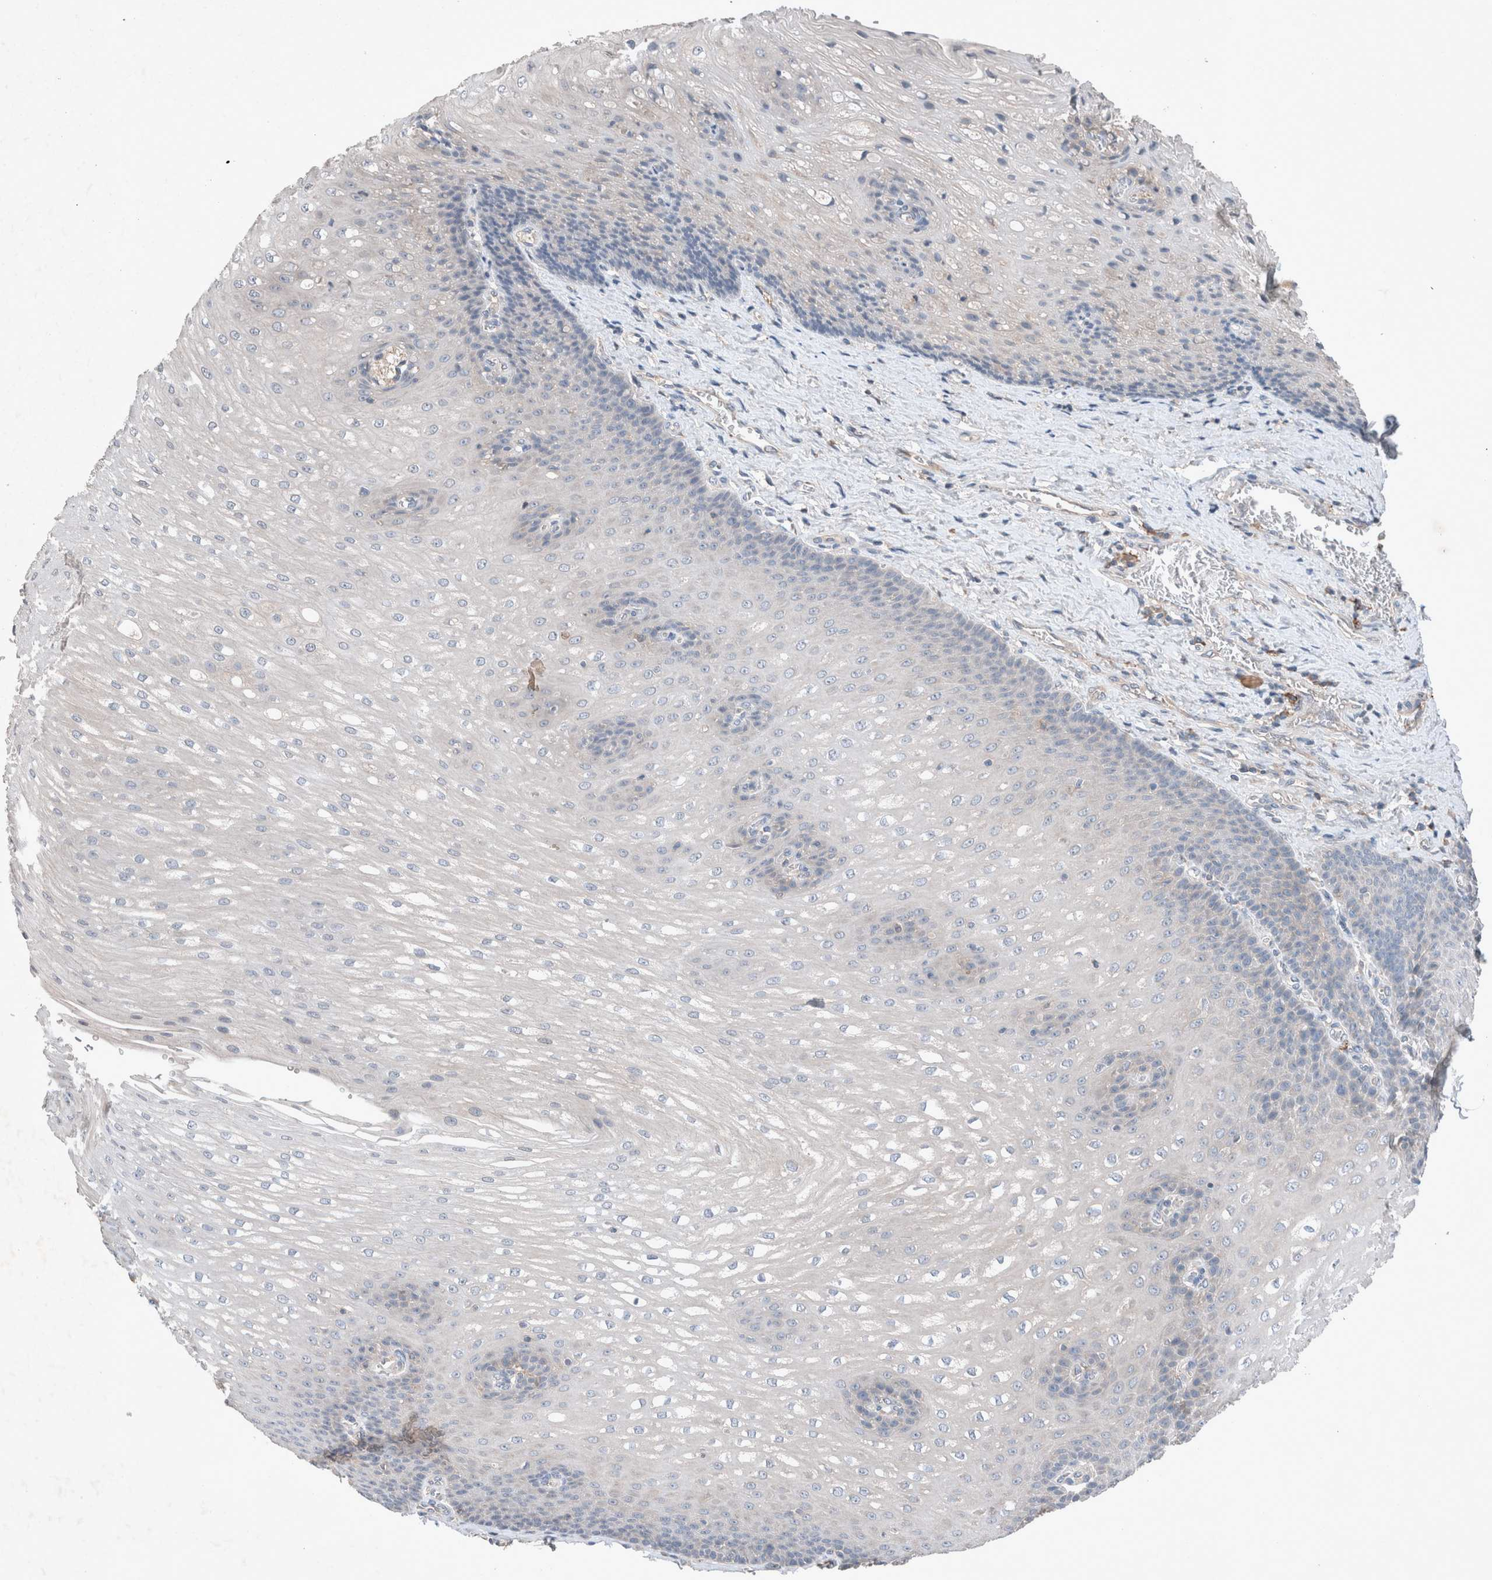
{"staining": {"intensity": "weak", "quantity": "<25%", "location": "cytoplasmic/membranous"}, "tissue": "esophagus", "cell_type": "Squamous epithelial cells", "image_type": "normal", "snomed": [{"axis": "morphology", "description": "Normal tissue, NOS"}, {"axis": "topography", "description": "Esophagus"}], "caption": "IHC of normal human esophagus reveals no staining in squamous epithelial cells. (DAB immunohistochemistry visualized using brightfield microscopy, high magnification).", "gene": "UGCG", "patient": {"sex": "male", "age": 48}}